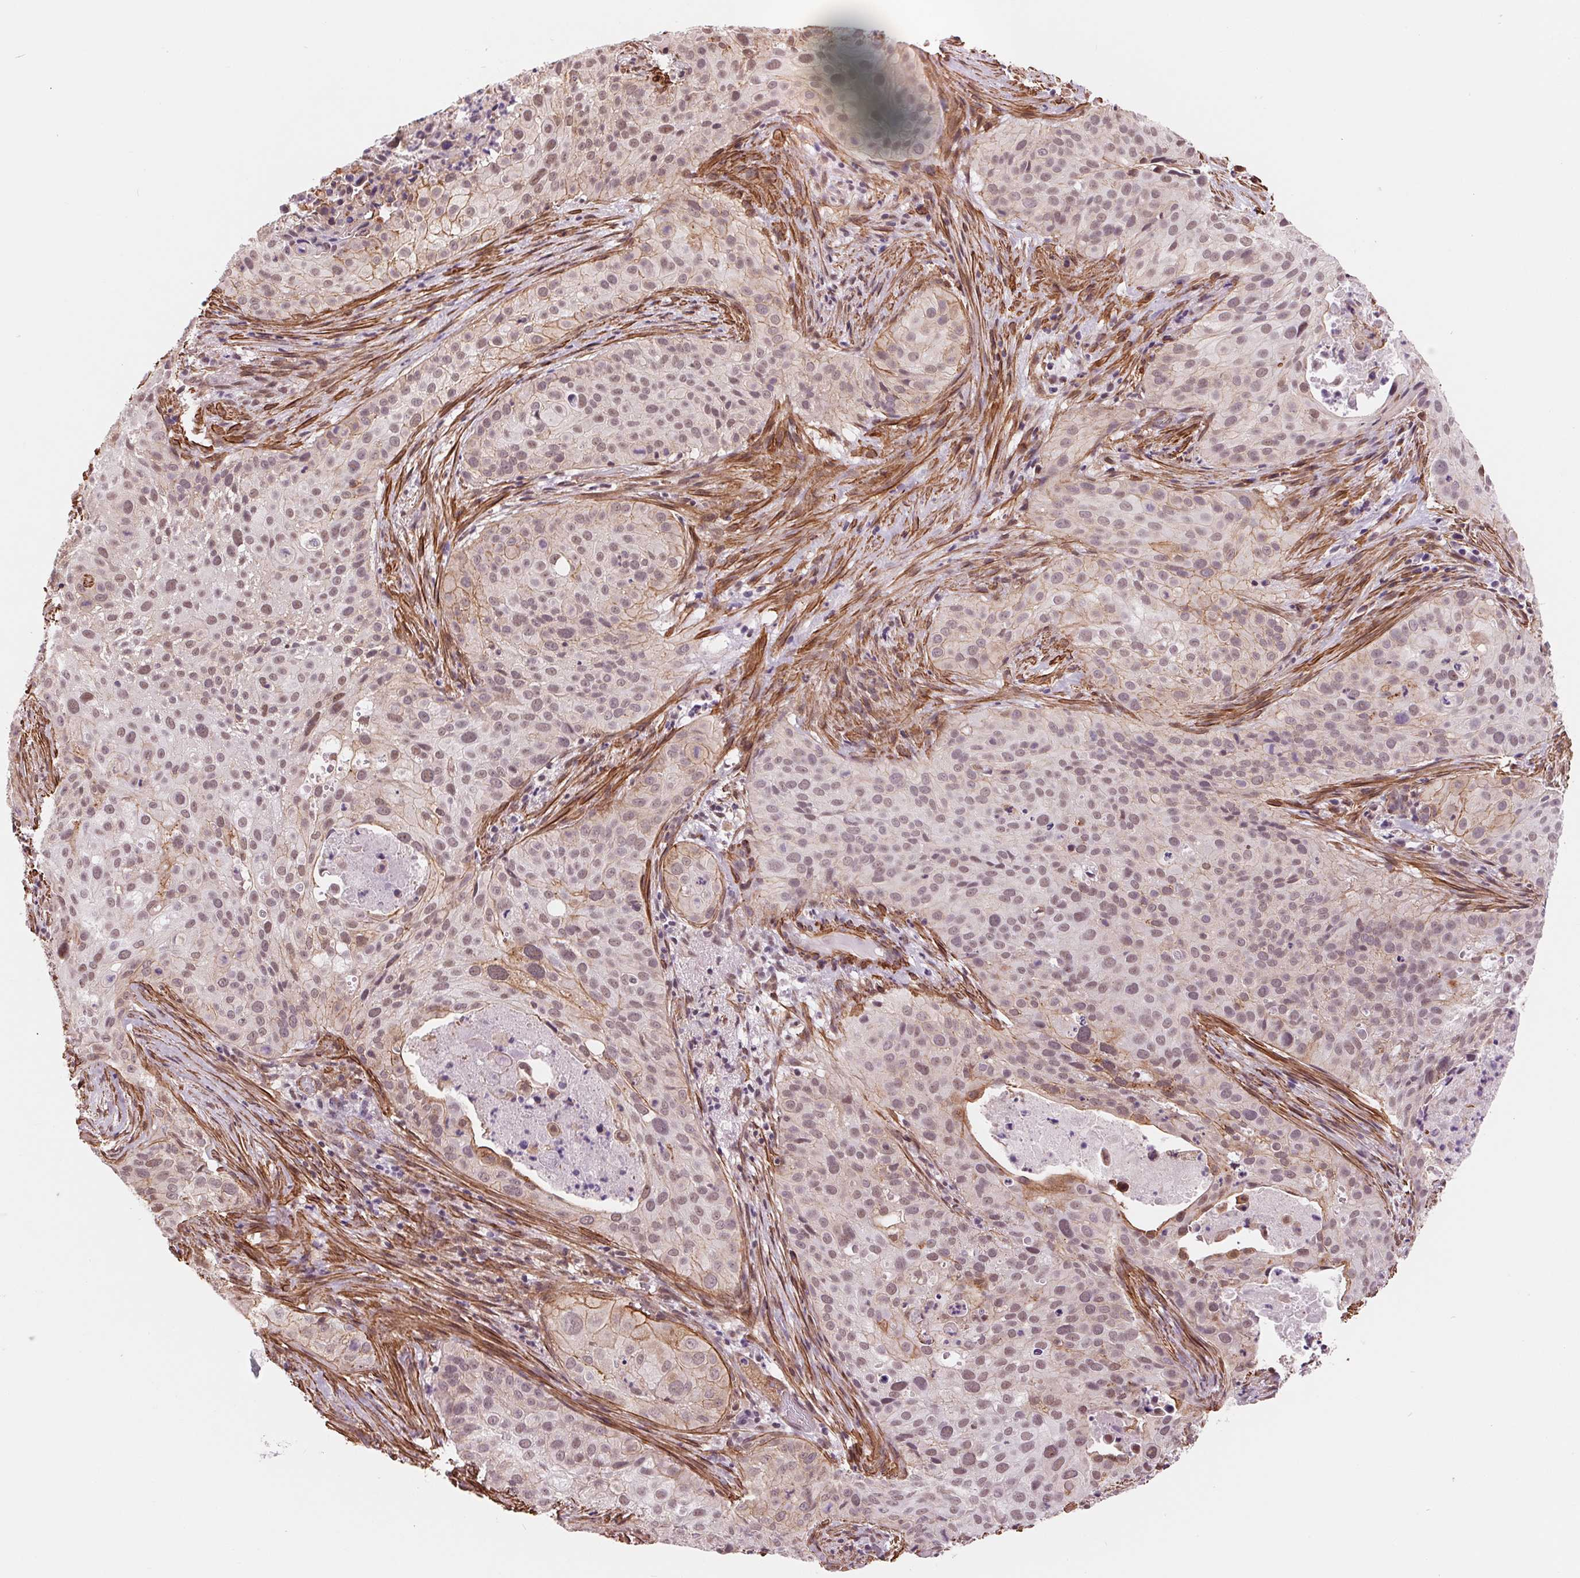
{"staining": {"intensity": "weak", "quantity": "25%-75%", "location": "cytoplasmic/membranous,nuclear"}, "tissue": "cervical cancer", "cell_type": "Tumor cells", "image_type": "cancer", "snomed": [{"axis": "morphology", "description": "Squamous cell carcinoma, NOS"}, {"axis": "topography", "description": "Cervix"}], "caption": "Protein analysis of squamous cell carcinoma (cervical) tissue shows weak cytoplasmic/membranous and nuclear expression in about 25%-75% of tumor cells.", "gene": "BCAT1", "patient": {"sex": "female", "age": 38}}